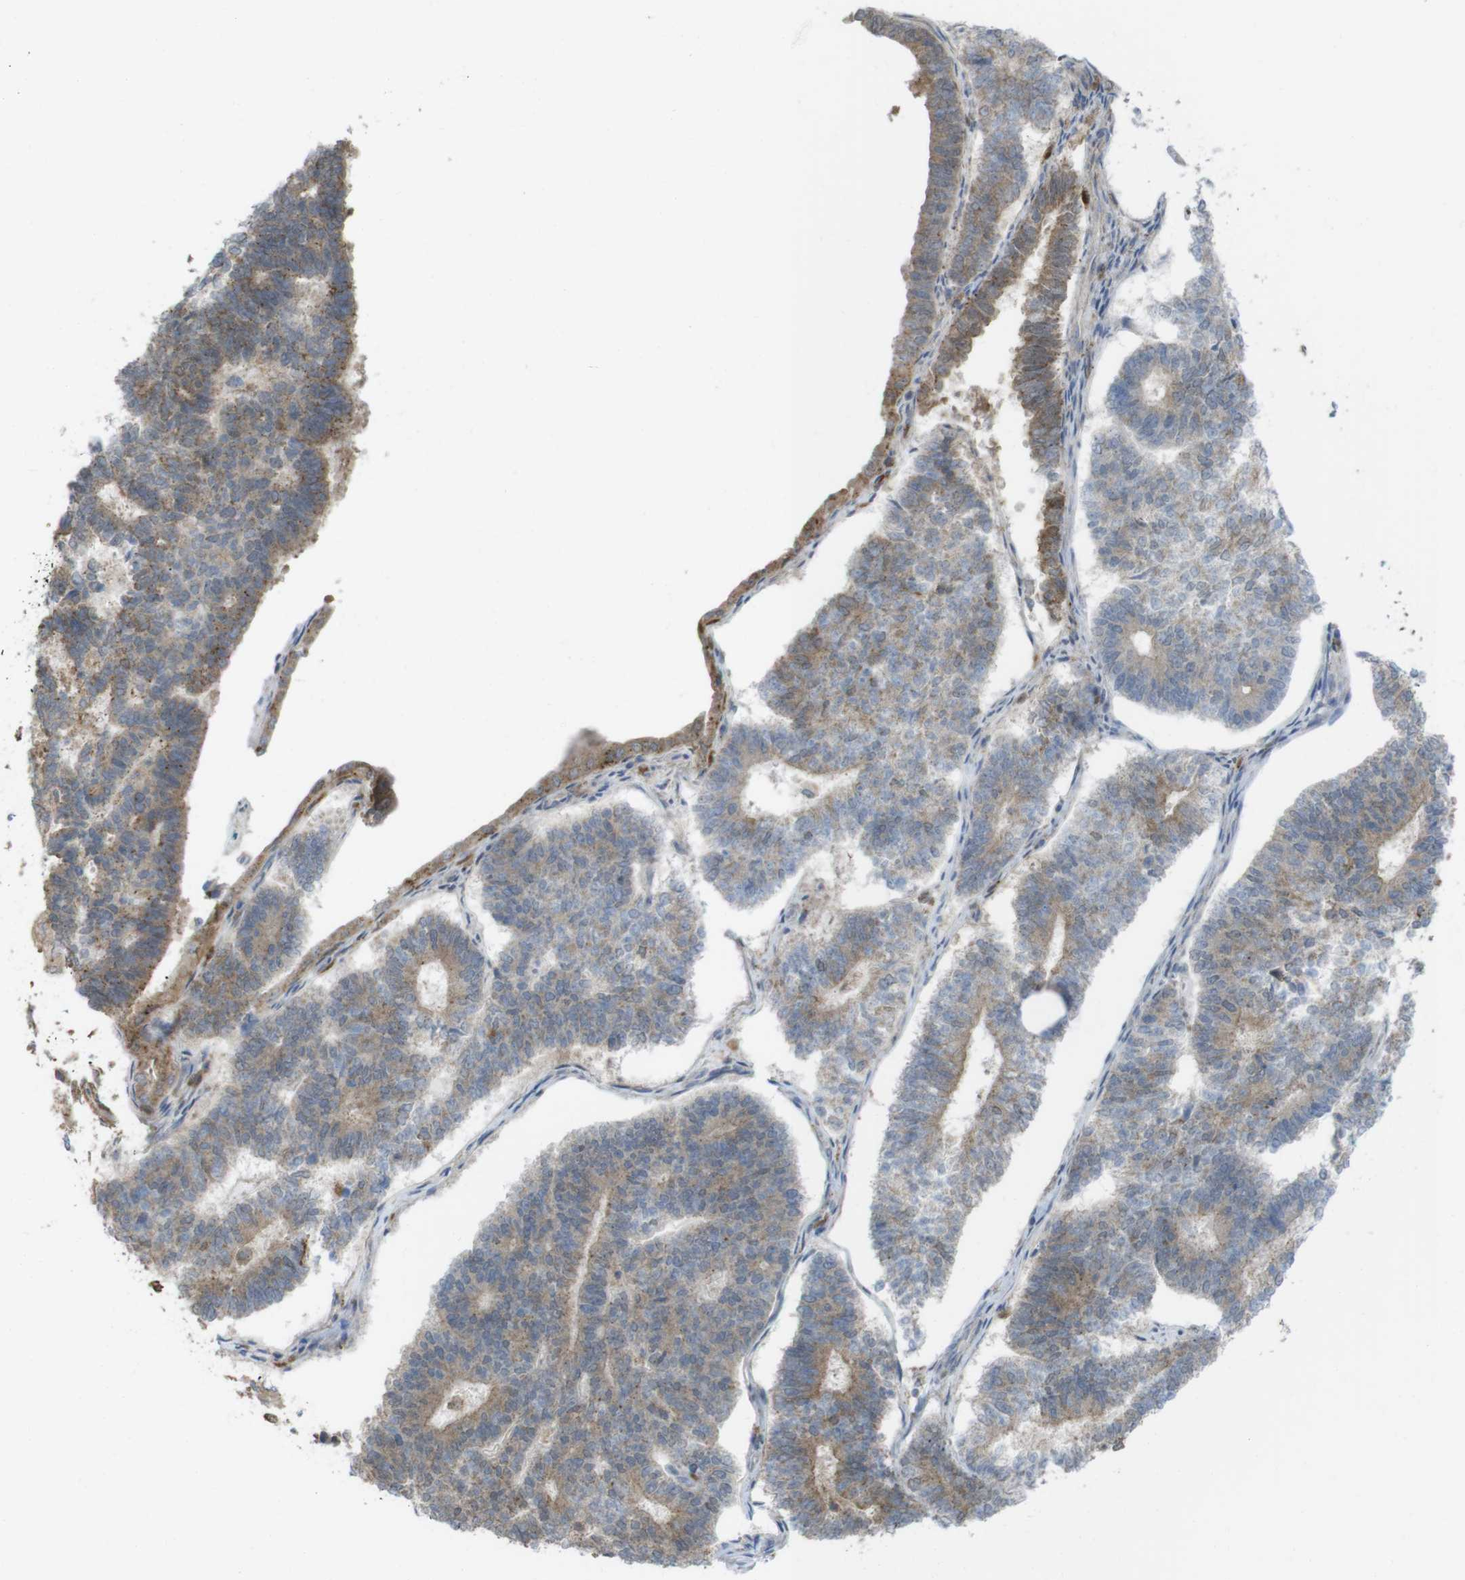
{"staining": {"intensity": "weak", "quantity": "<25%", "location": "cytoplasmic/membranous"}, "tissue": "endometrial cancer", "cell_type": "Tumor cells", "image_type": "cancer", "snomed": [{"axis": "morphology", "description": "Adenocarcinoma, NOS"}, {"axis": "topography", "description": "Endometrium"}], "caption": "High power microscopy image of an immunohistochemistry photomicrograph of endometrial cancer, revealing no significant positivity in tumor cells.", "gene": "PRKCD", "patient": {"sex": "female", "age": 70}}